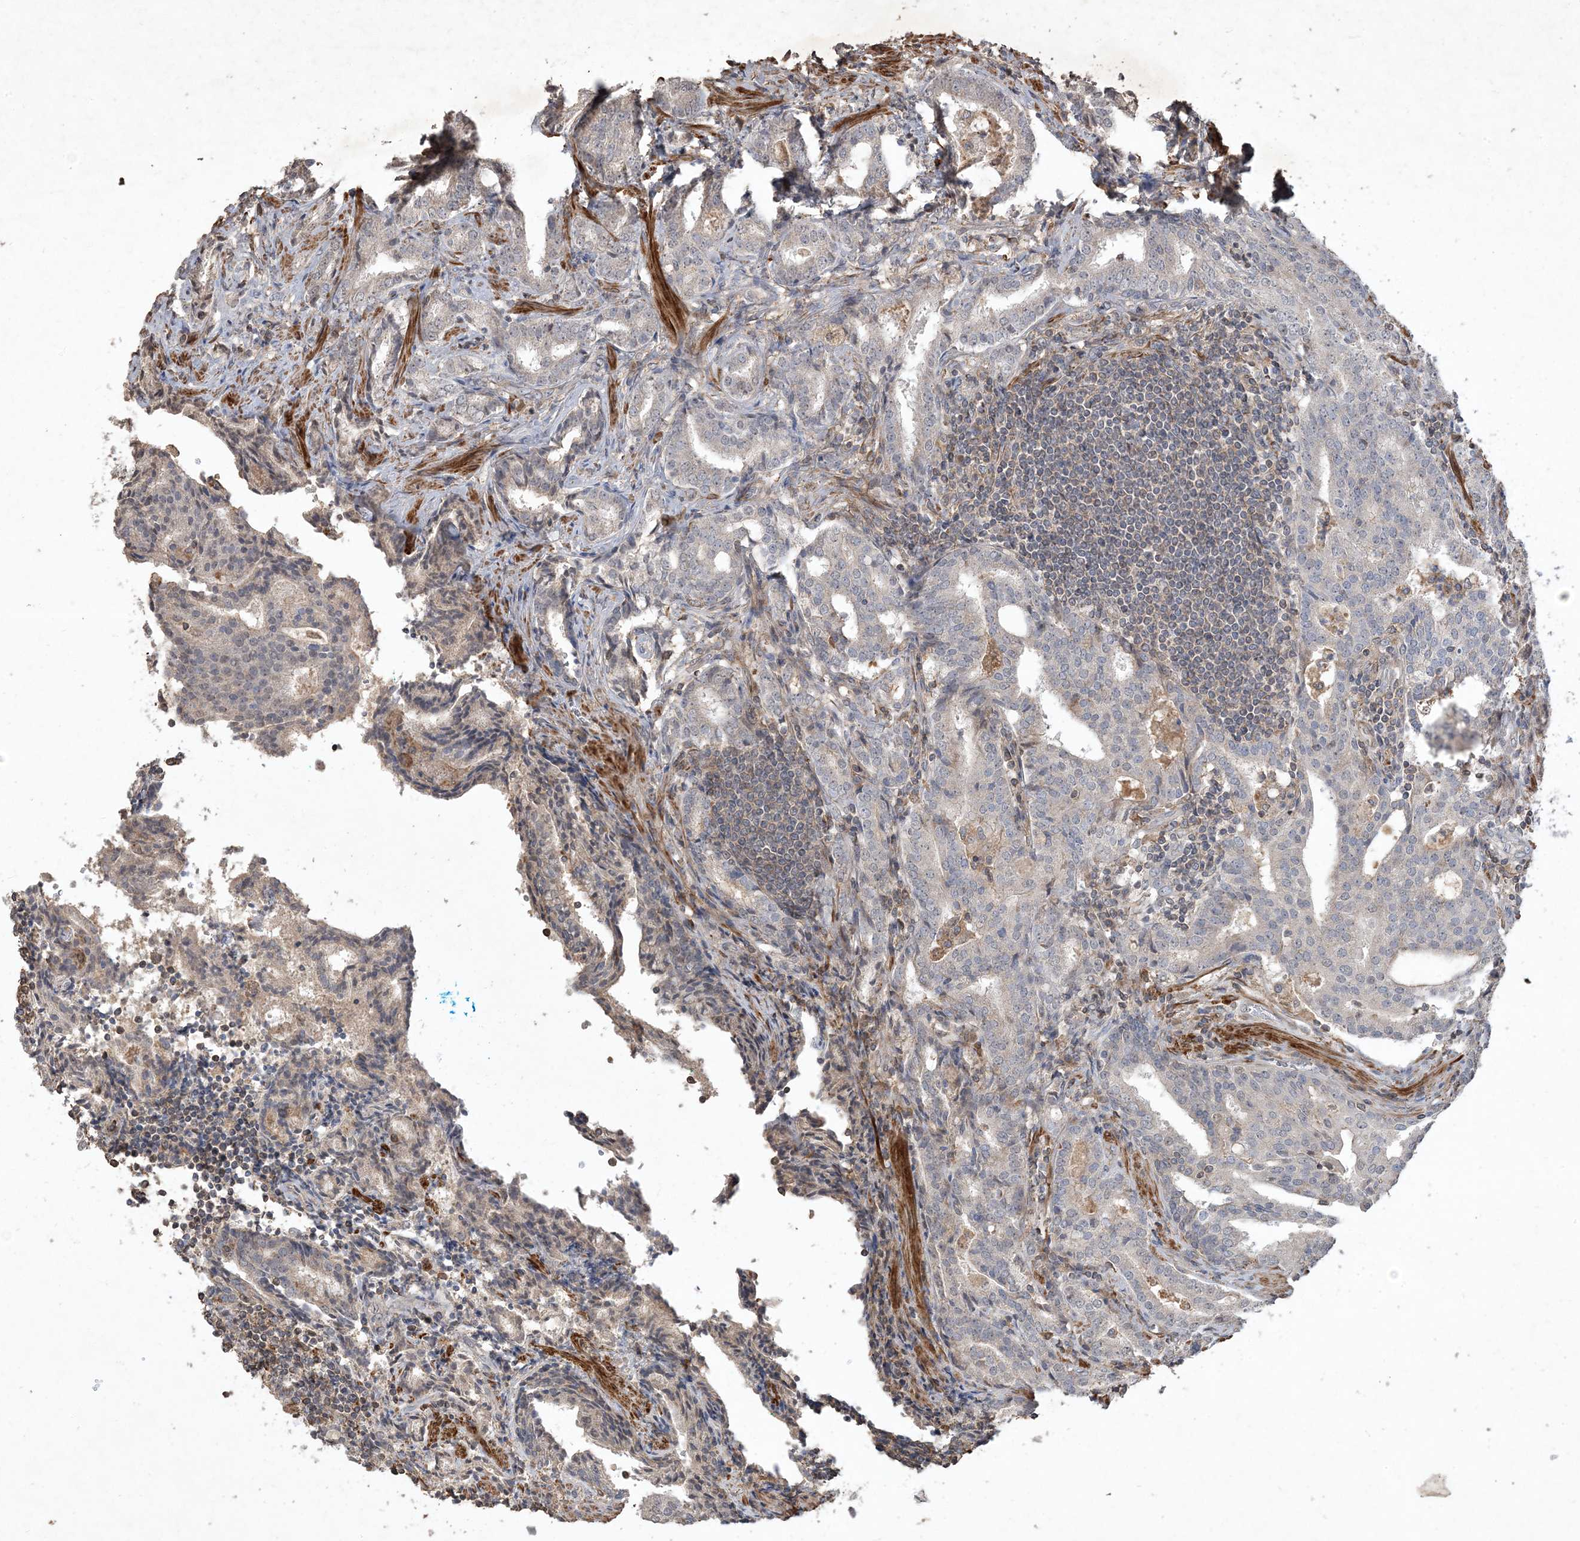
{"staining": {"intensity": "negative", "quantity": "none", "location": "none"}, "tissue": "prostate cancer", "cell_type": "Tumor cells", "image_type": "cancer", "snomed": [{"axis": "morphology", "description": "Adenocarcinoma, High grade"}, {"axis": "topography", "description": "Prostate"}], "caption": "Tumor cells are negative for protein expression in human high-grade adenocarcinoma (prostate). (Brightfield microscopy of DAB IHC at high magnification).", "gene": "PRRT3", "patient": {"sex": "male", "age": 63}}